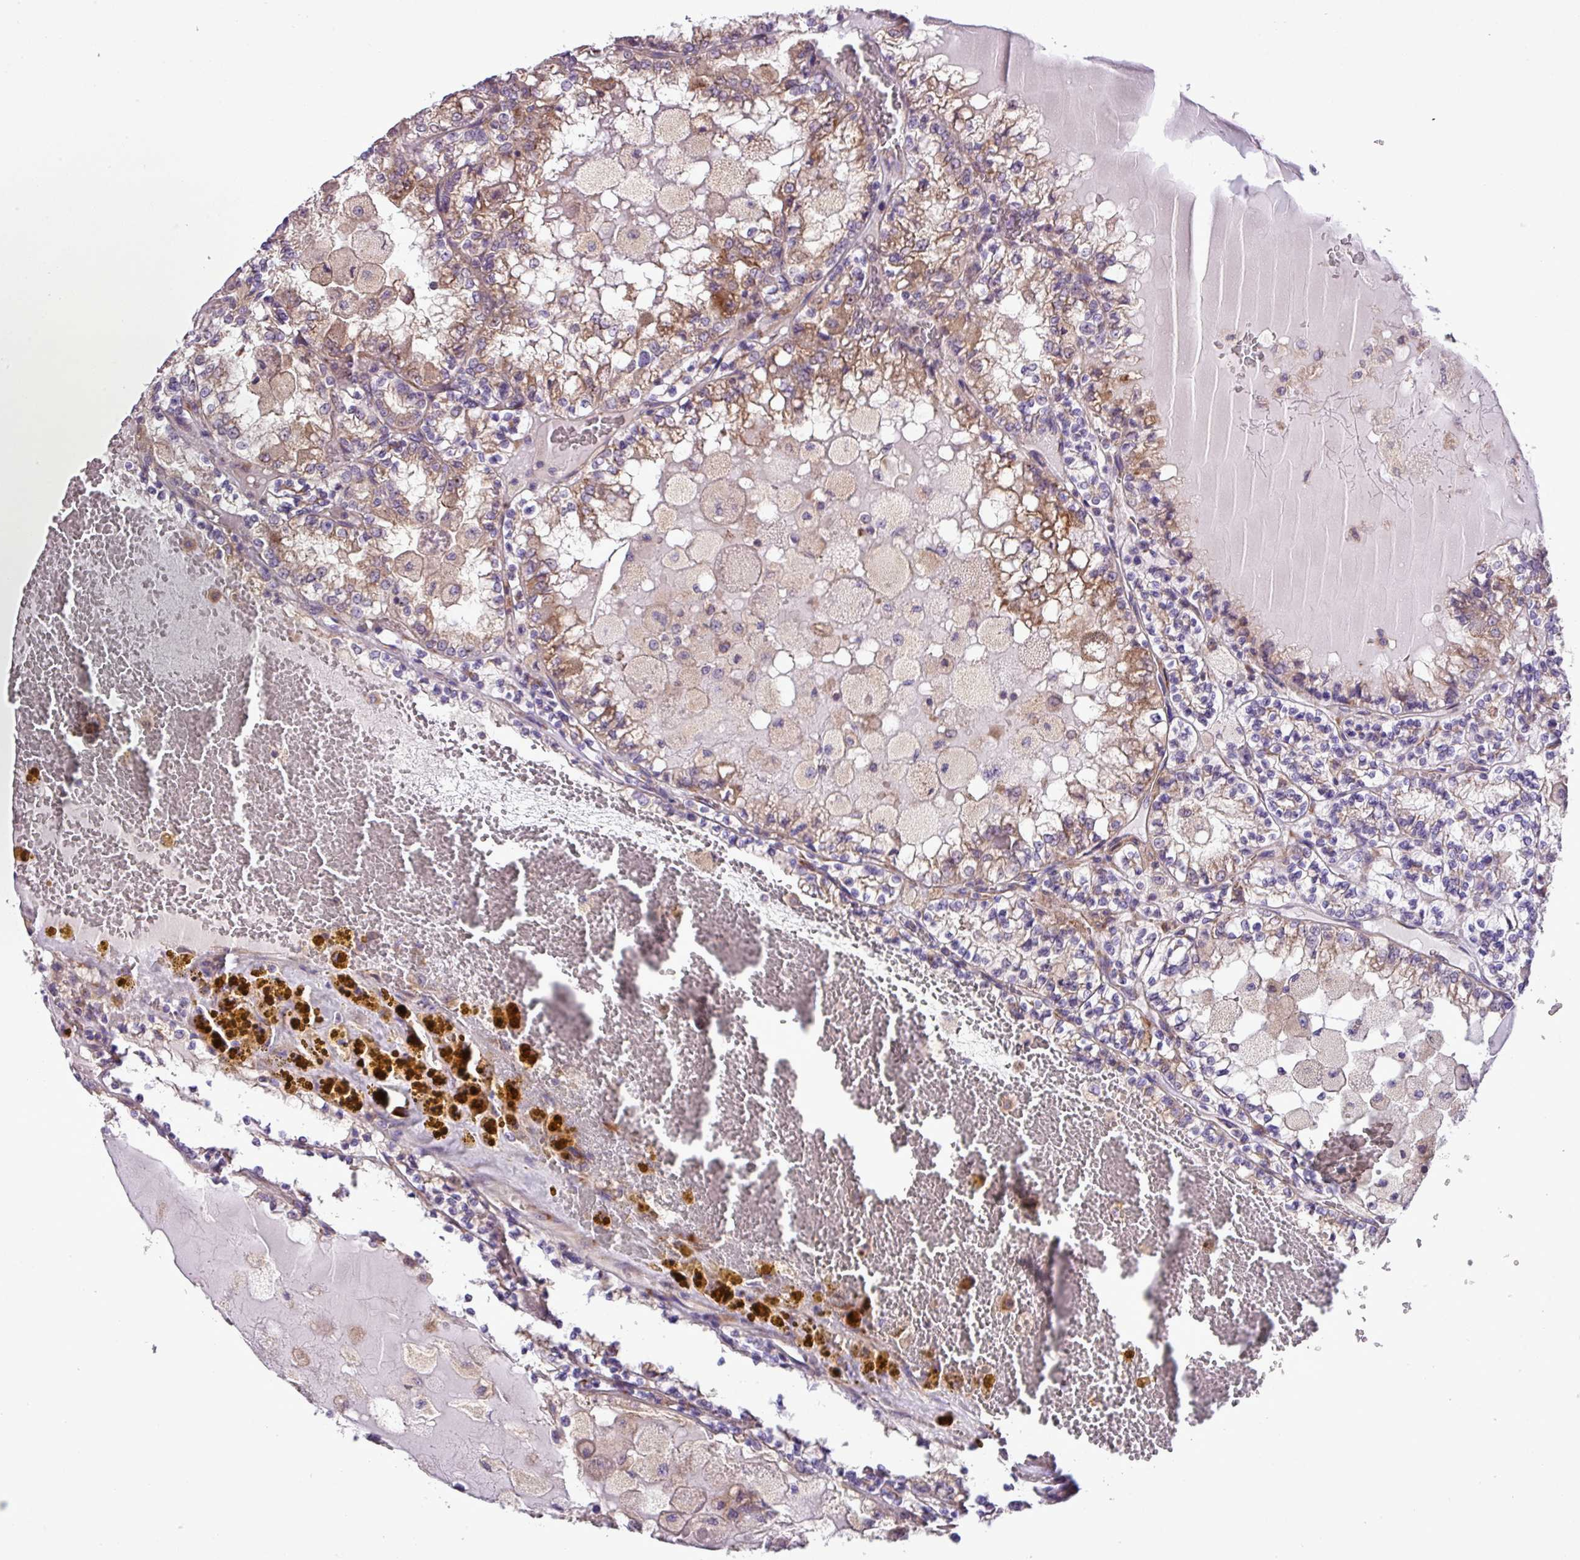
{"staining": {"intensity": "moderate", "quantity": "<25%", "location": "cytoplasmic/membranous"}, "tissue": "renal cancer", "cell_type": "Tumor cells", "image_type": "cancer", "snomed": [{"axis": "morphology", "description": "Adenocarcinoma, NOS"}, {"axis": "topography", "description": "Kidney"}], "caption": "Moderate cytoplasmic/membranous staining for a protein is appreciated in approximately <25% of tumor cells of renal adenocarcinoma using immunohistochemistry (IHC).", "gene": "RPL13", "patient": {"sex": "female", "age": 56}}